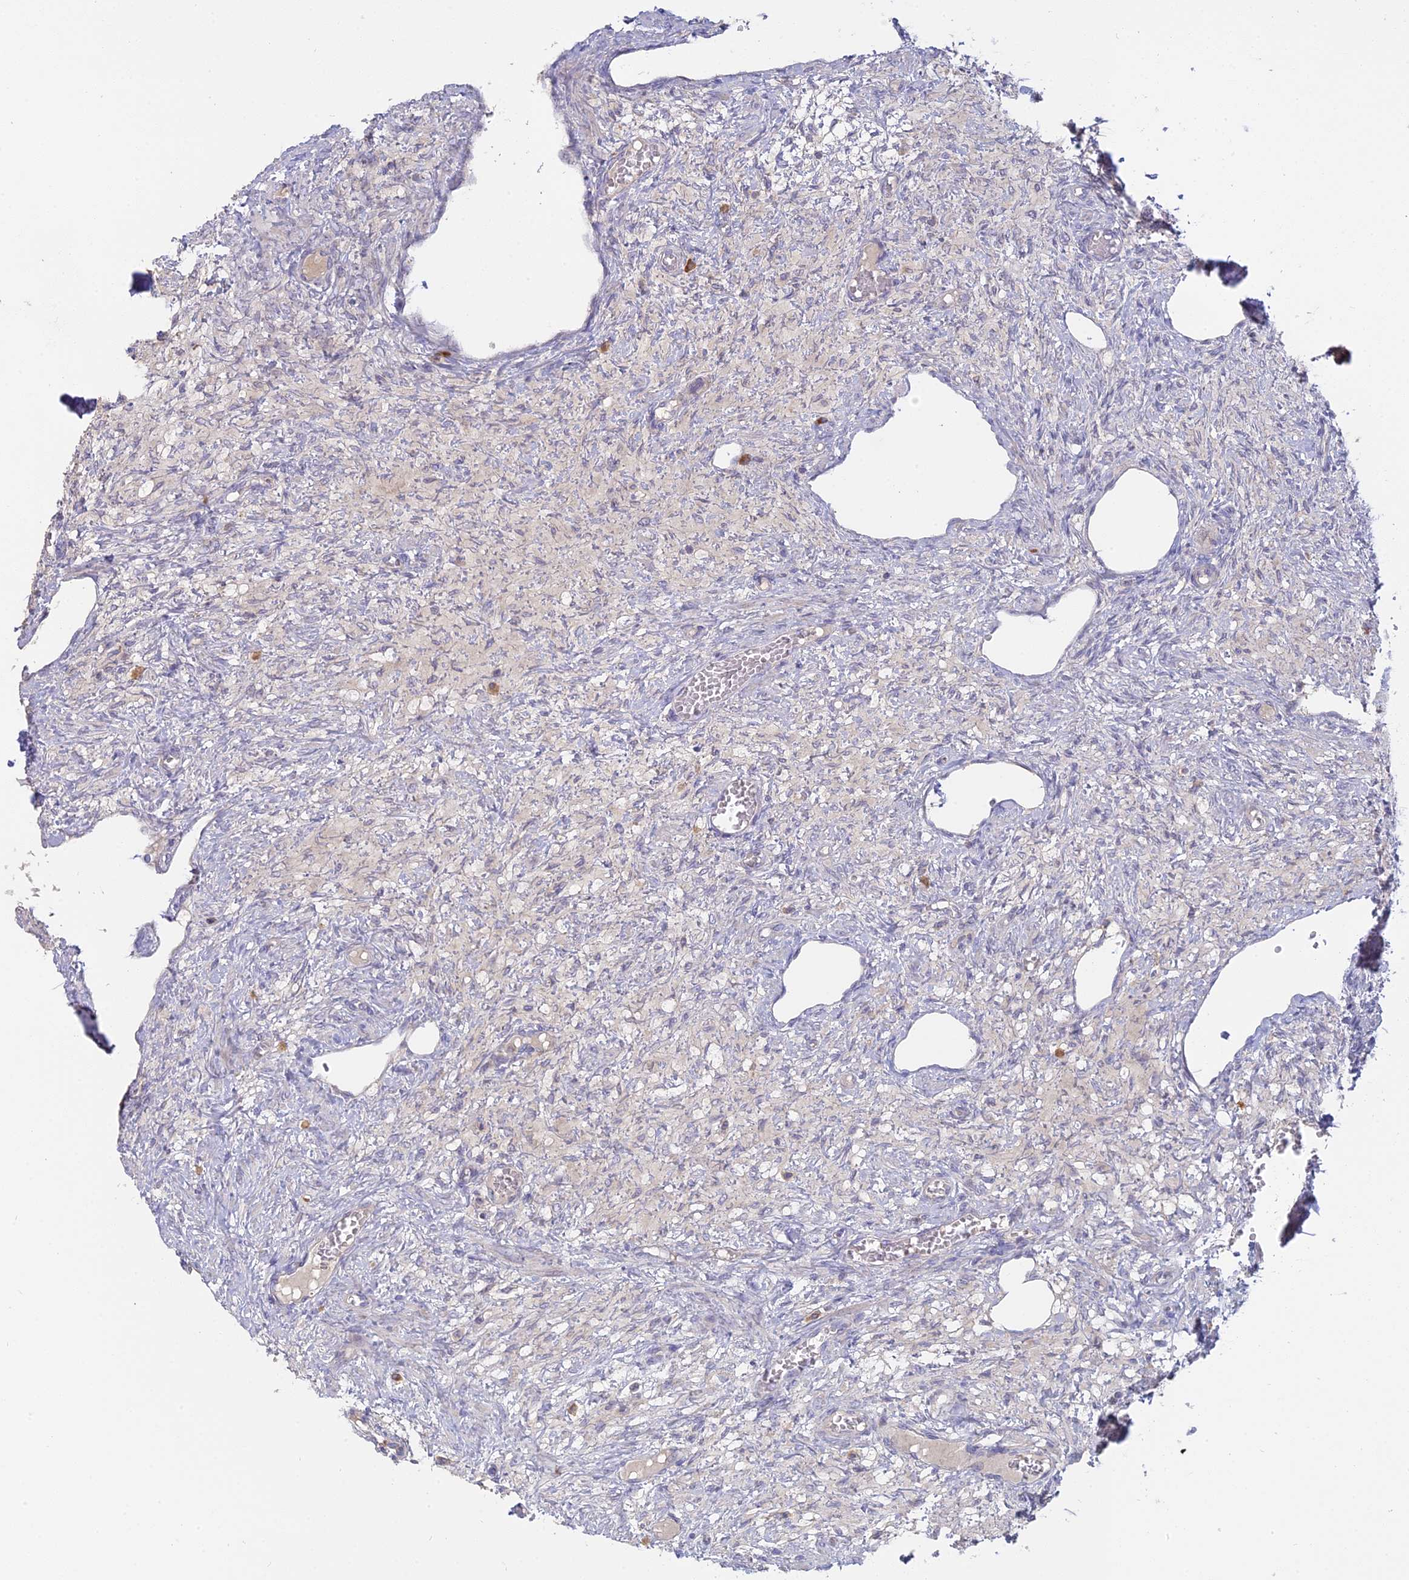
{"staining": {"intensity": "negative", "quantity": "none", "location": "none"}, "tissue": "ovary", "cell_type": "Ovarian stroma cells", "image_type": "normal", "snomed": [{"axis": "morphology", "description": "Normal tissue, NOS"}, {"axis": "topography", "description": "Ovary"}], "caption": "IHC of benign ovary reveals no expression in ovarian stroma cells.", "gene": "SFT2D2", "patient": {"sex": "female", "age": 27}}